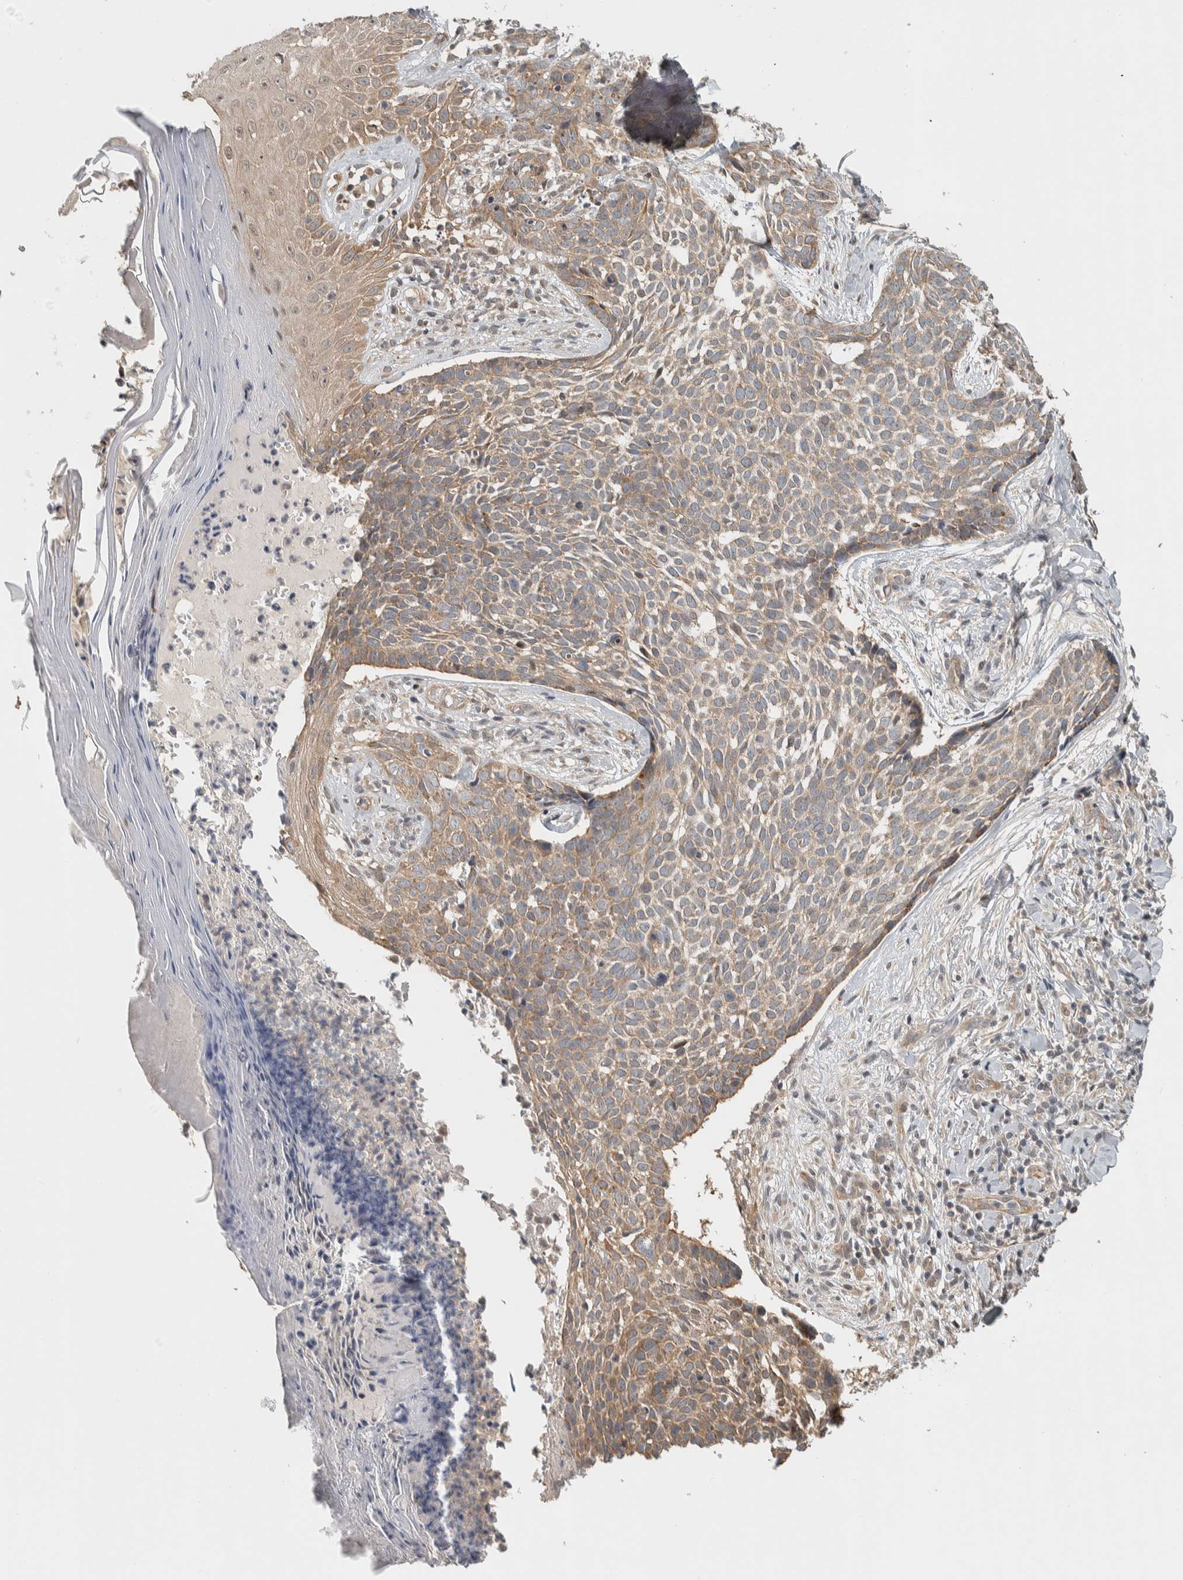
{"staining": {"intensity": "weak", "quantity": ">75%", "location": "cytoplasmic/membranous"}, "tissue": "skin cancer", "cell_type": "Tumor cells", "image_type": "cancer", "snomed": [{"axis": "morphology", "description": "Normal tissue, NOS"}, {"axis": "morphology", "description": "Basal cell carcinoma"}, {"axis": "topography", "description": "Skin"}], "caption": "This is a photomicrograph of immunohistochemistry (IHC) staining of skin cancer, which shows weak positivity in the cytoplasmic/membranous of tumor cells.", "gene": "TBC1D31", "patient": {"sex": "male", "age": 67}}